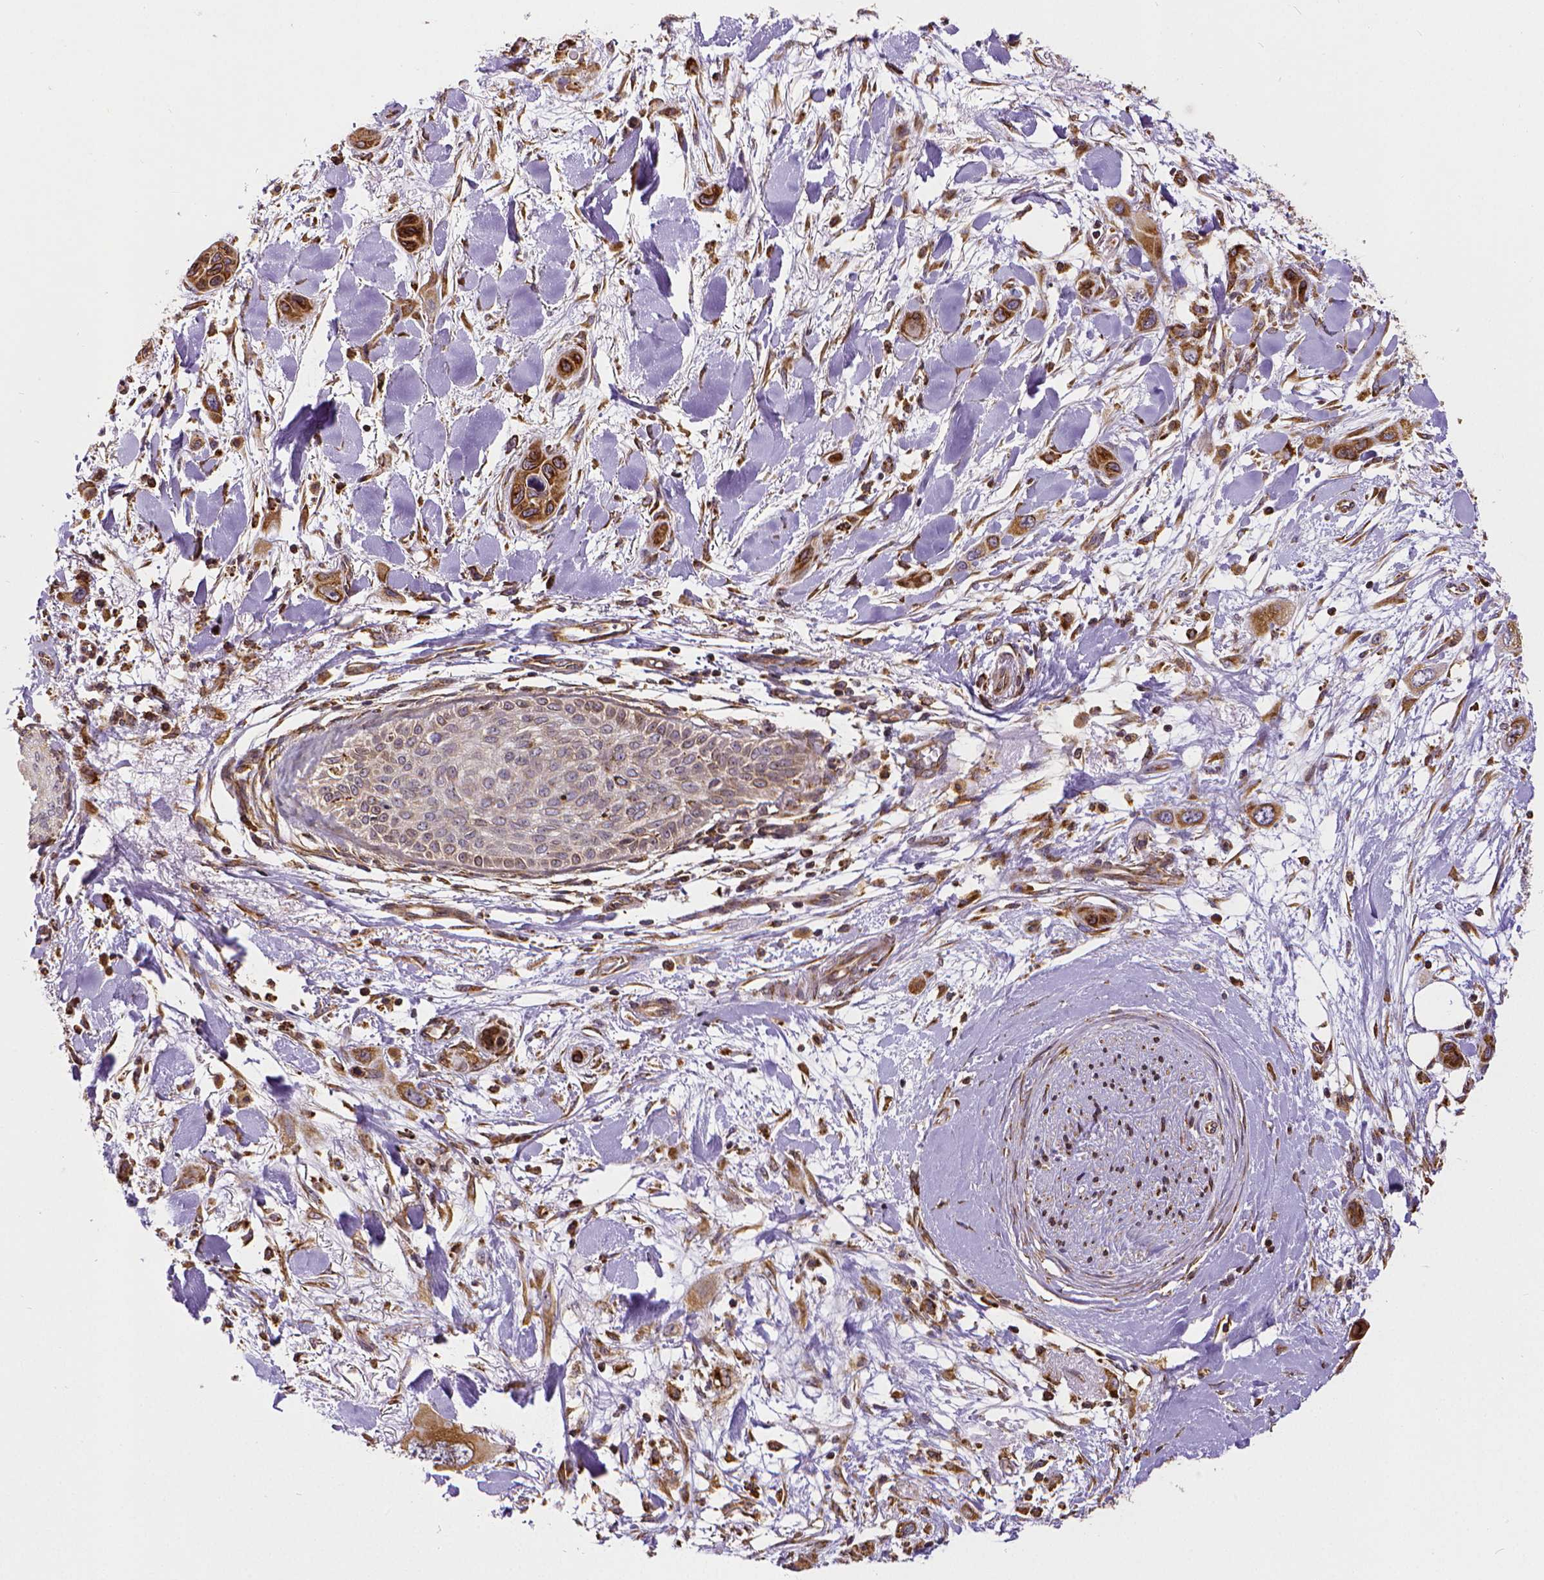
{"staining": {"intensity": "strong", "quantity": ">75%", "location": "cytoplasmic/membranous"}, "tissue": "skin cancer", "cell_type": "Tumor cells", "image_type": "cancer", "snomed": [{"axis": "morphology", "description": "Squamous cell carcinoma, NOS"}, {"axis": "topography", "description": "Skin"}], "caption": "Immunohistochemical staining of skin squamous cell carcinoma displays high levels of strong cytoplasmic/membranous expression in about >75% of tumor cells.", "gene": "MTDH", "patient": {"sex": "male", "age": 79}}